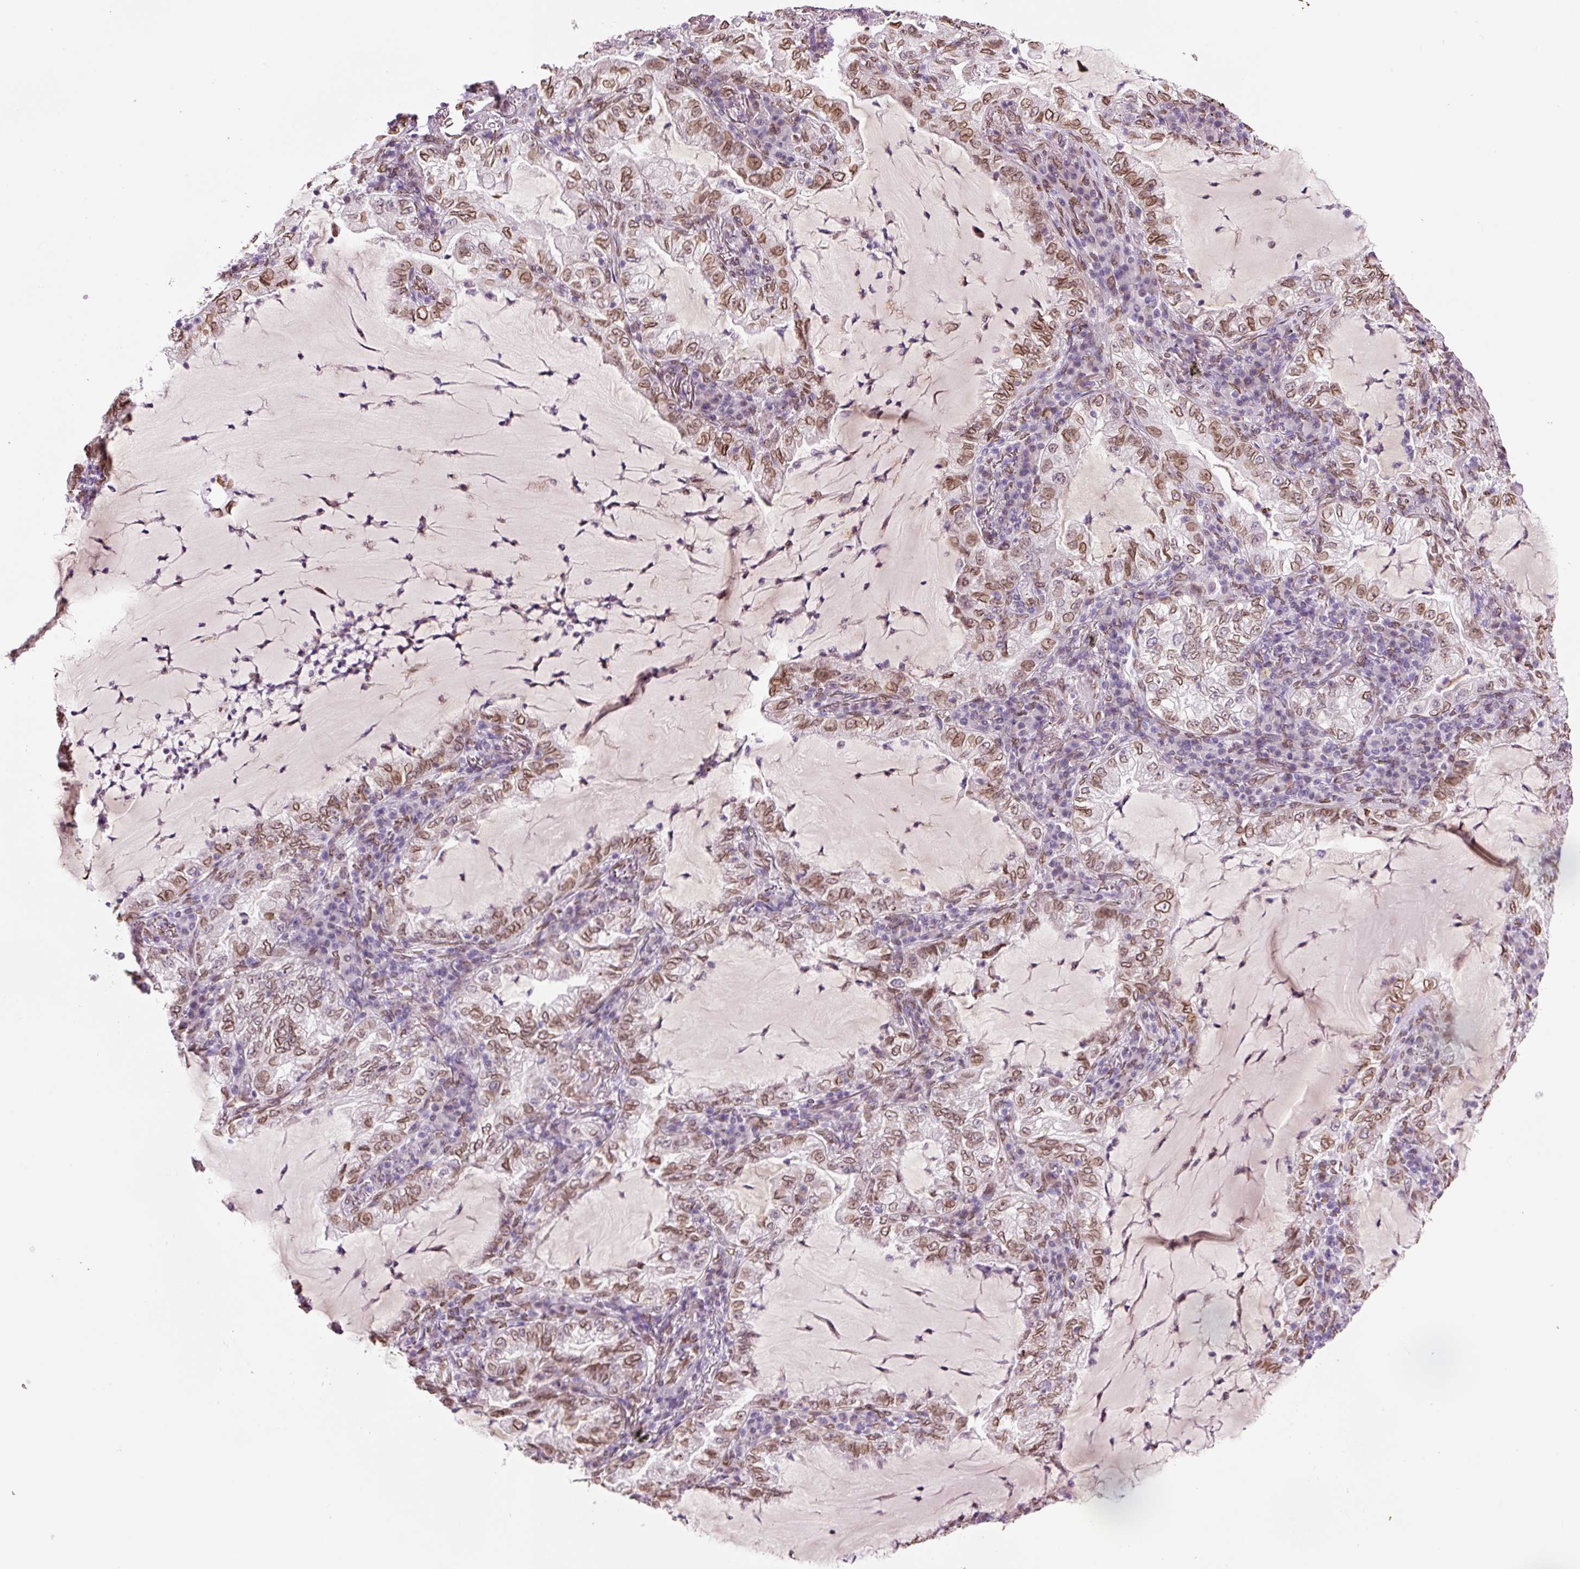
{"staining": {"intensity": "moderate", "quantity": ">75%", "location": "cytoplasmic/membranous,nuclear"}, "tissue": "lung cancer", "cell_type": "Tumor cells", "image_type": "cancer", "snomed": [{"axis": "morphology", "description": "Adenocarcinoma, NOS"}, {"axis": "topography", "description": "Lung"}], "caption": "A histopathology image of lung cancer stained for a protein displays moderate cytoplasmic/membranous and nuclear brown staining in tumor cells. (Stains: DAB (3,3'-diaminobenzidine) in brown, nuclei in blue, Microscopy: brightfield microscopy at high magnification).", "gene": "ZNF224", "patient": {"sex": "female", "age": 73}}